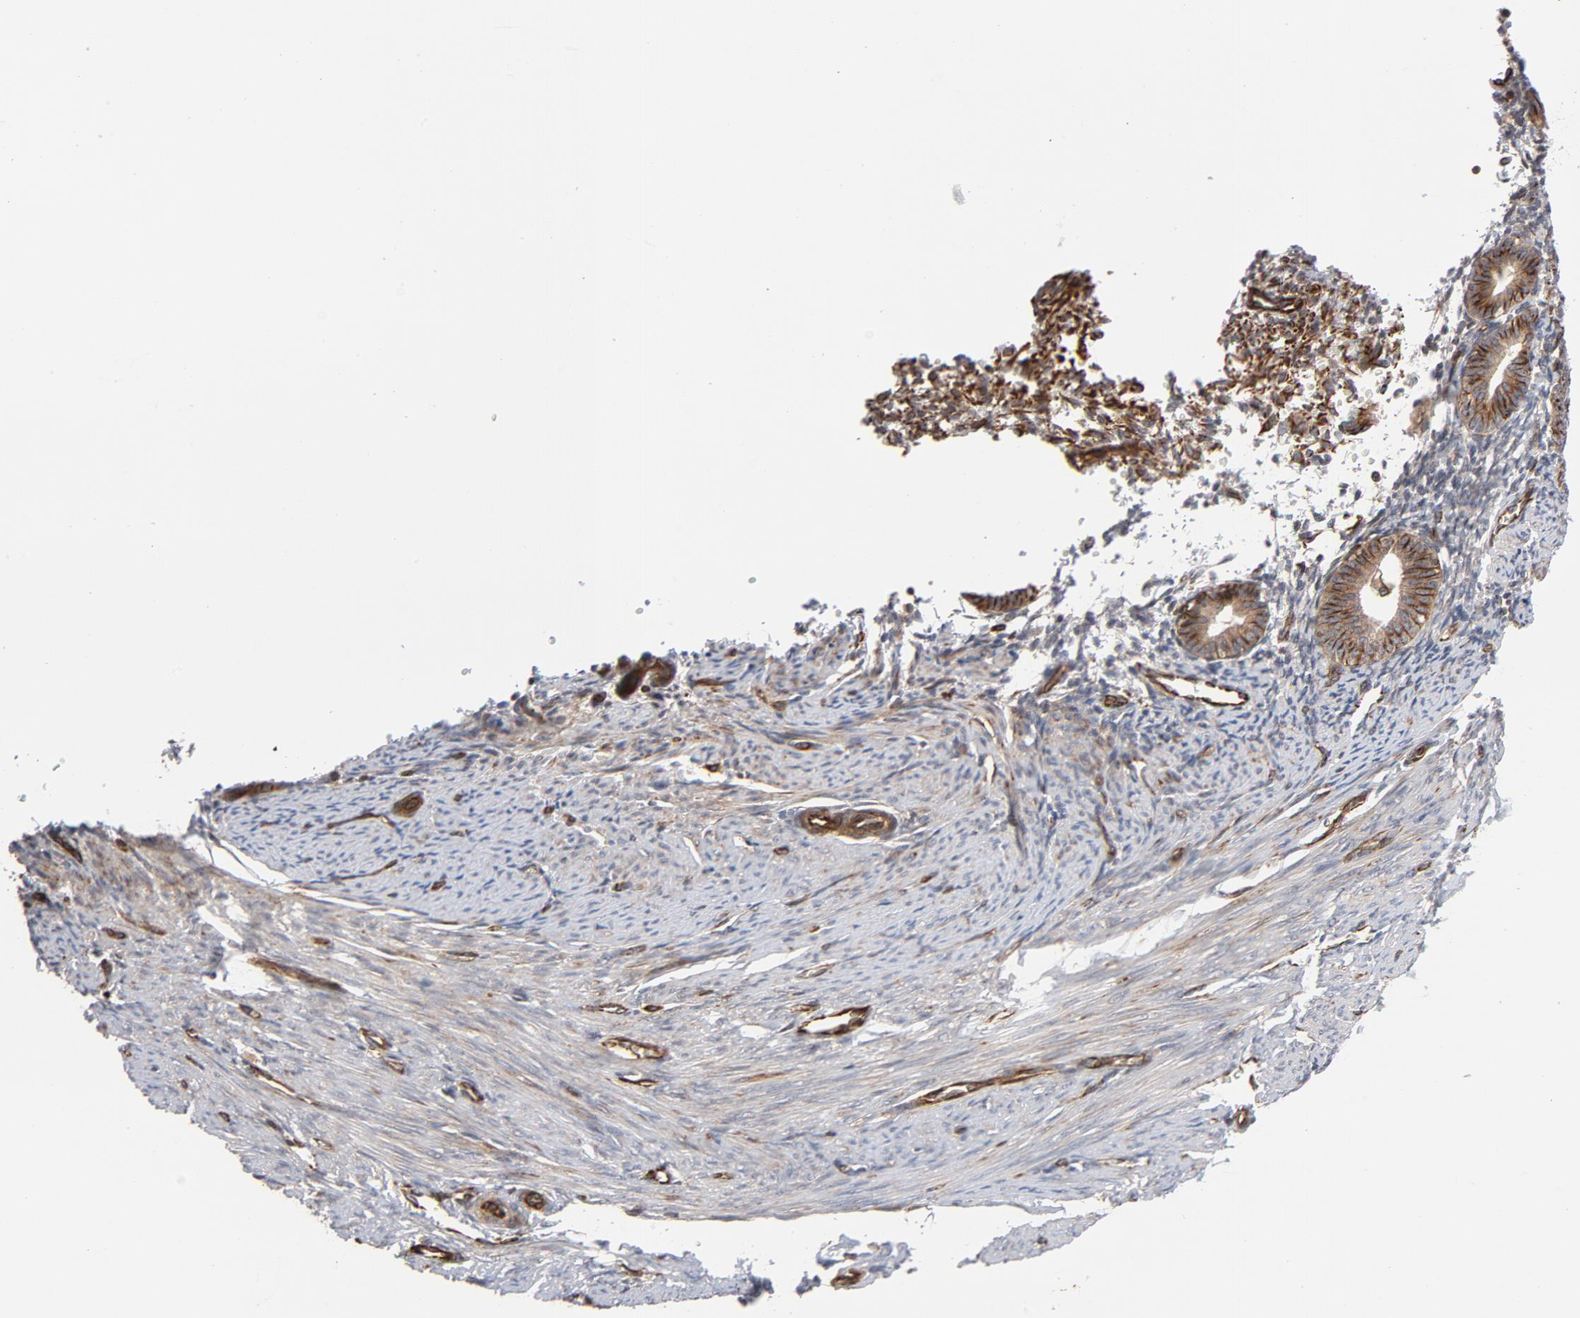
{"staining": {"intensity": "strong", "quantity": ">75%", "location": "cytoplasmic/membranous"}, "tissue": "endometrium", "cell_type": "Glandular cells", "image_type": "normal", "snomed": [{"axis": "morphology", "description": "Normal tissue, NOS"}, {"axis": "topography", "description": "Endometrium"}], "caption": "Human endometrium stained with a brown dye displays strong cytoplasmic/membranous positive staining in approximately >75% of glandular cells.", "gene": "DNAAF2", "patient": {"sex": "female", "age": 61}}